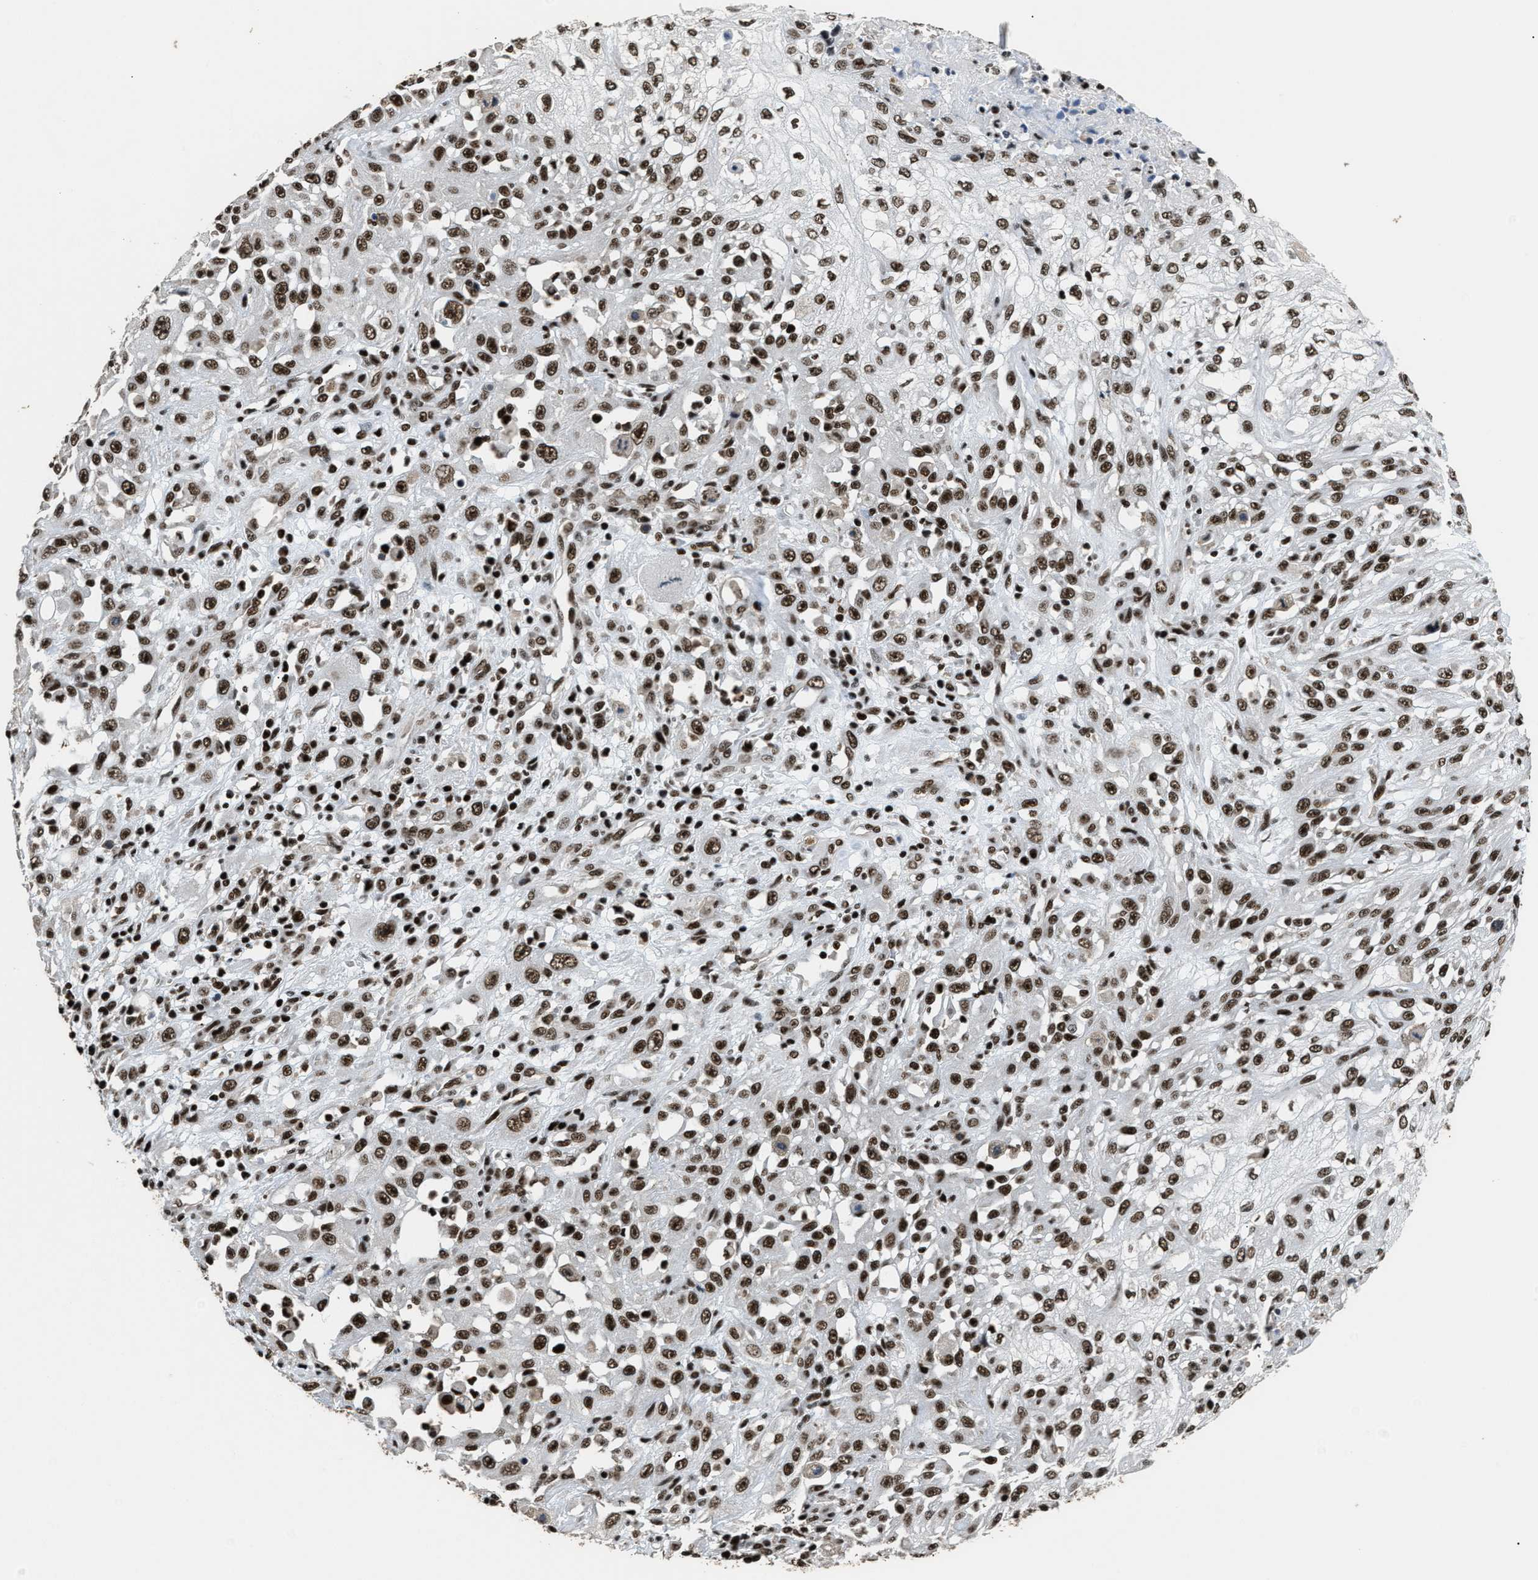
{"staining": {"intensity": "moderate", "quantity": ">75%", "location": "nuclear"}, "tissue": "skin cancer", "cell_type": "Tumor cells", "image_type": "cancer", "snomed": [{"axis": "morphology", "description": "Squamous cell carcinoma, NOS"}, {"axis": "morphology", "description": "Squamous cell carcinoma, metastatic, NOS"}, {"axis": "topography", "description": "Skin"}, {"axis": "topography", "description": "Lymph node"}], "caption": "A histopathology image of human skin cancer (metastatic squamous cell carcinoma) stained for a protein demonstrates moderate nuclear brown staining in tumor cells. Using DAB (brown) and hematoxylin (blue) stains, captured at high magnification using brightfield microscopy.", "gene": "RAD21", "patient": {"sex": "male", "age": 75}}